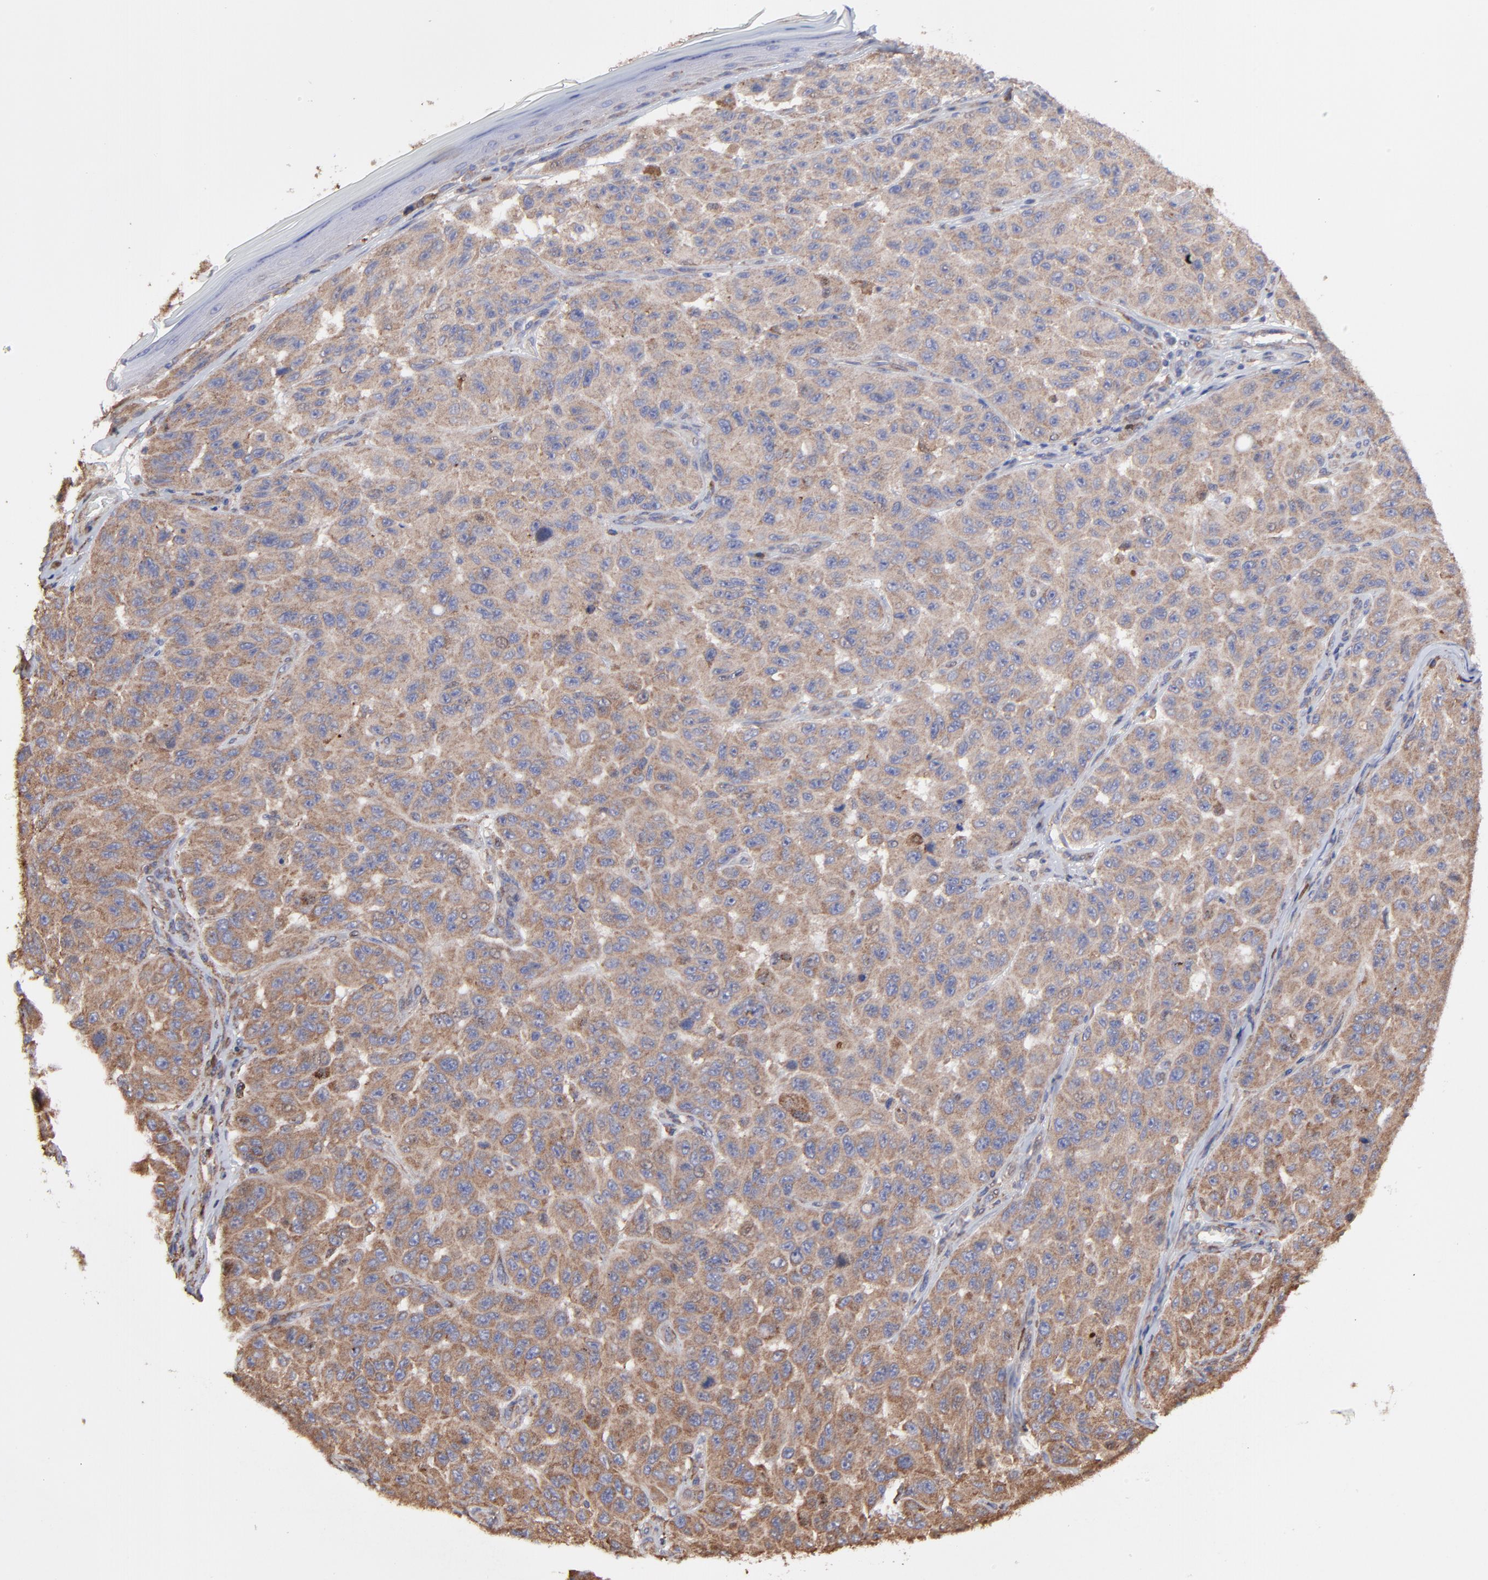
{"staining": {"intensity": "moderate", "quantity": ">75%", "location": "cytoplasmic/membranous"}, "tissue": "melanoma", "cell_type": "Tumor cells", "image_type": "cancer", "snomed": [{"axis": "morphology", "description": "Malignant melanoma, NOS"}, {"axis": "topography", "description": "Skin"}], "caption": "Malignant melanoma stained with a brown dye shows moderate cytoplasmic/membranous positive staining in about >75% of tumor cells.", "gene": "PFKM", "patient": {"sex": "male", "age": 30}}